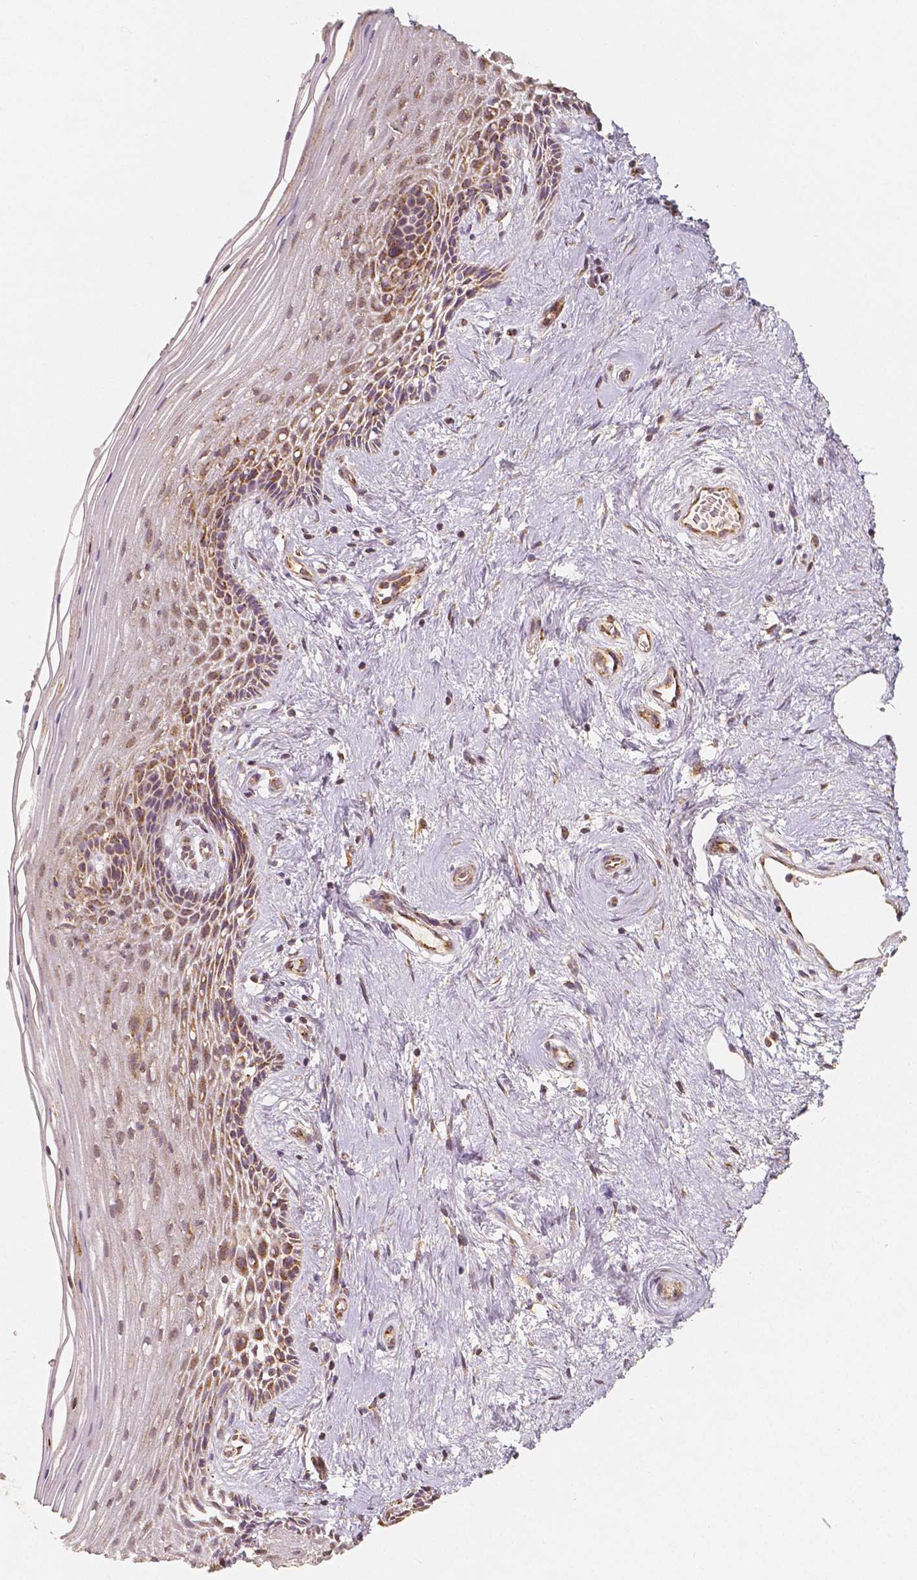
{"staining": {"intensity": "strong", "quantity": "25%-75%", "location": "cytoplasmic/membranous"}, "tissue": "vagina", "cell_type": "Squamous epithelial cells", "image_type": "normal", "snomed": [{"axis": "morphology", "description": "Normal tissue, NOS"}, {"axis": "topography", "description": "Vagina"}], "caption": "This photomicrograph exhibits immunohistochemistry (IHC) staining of benign human vagina, with high strong cytoplasmic/membranous positivity in approximately 25%-75% of squamous epithelial cells.", "gene": "PGAM5", "patient": {"sex": "female", "age": 45}}